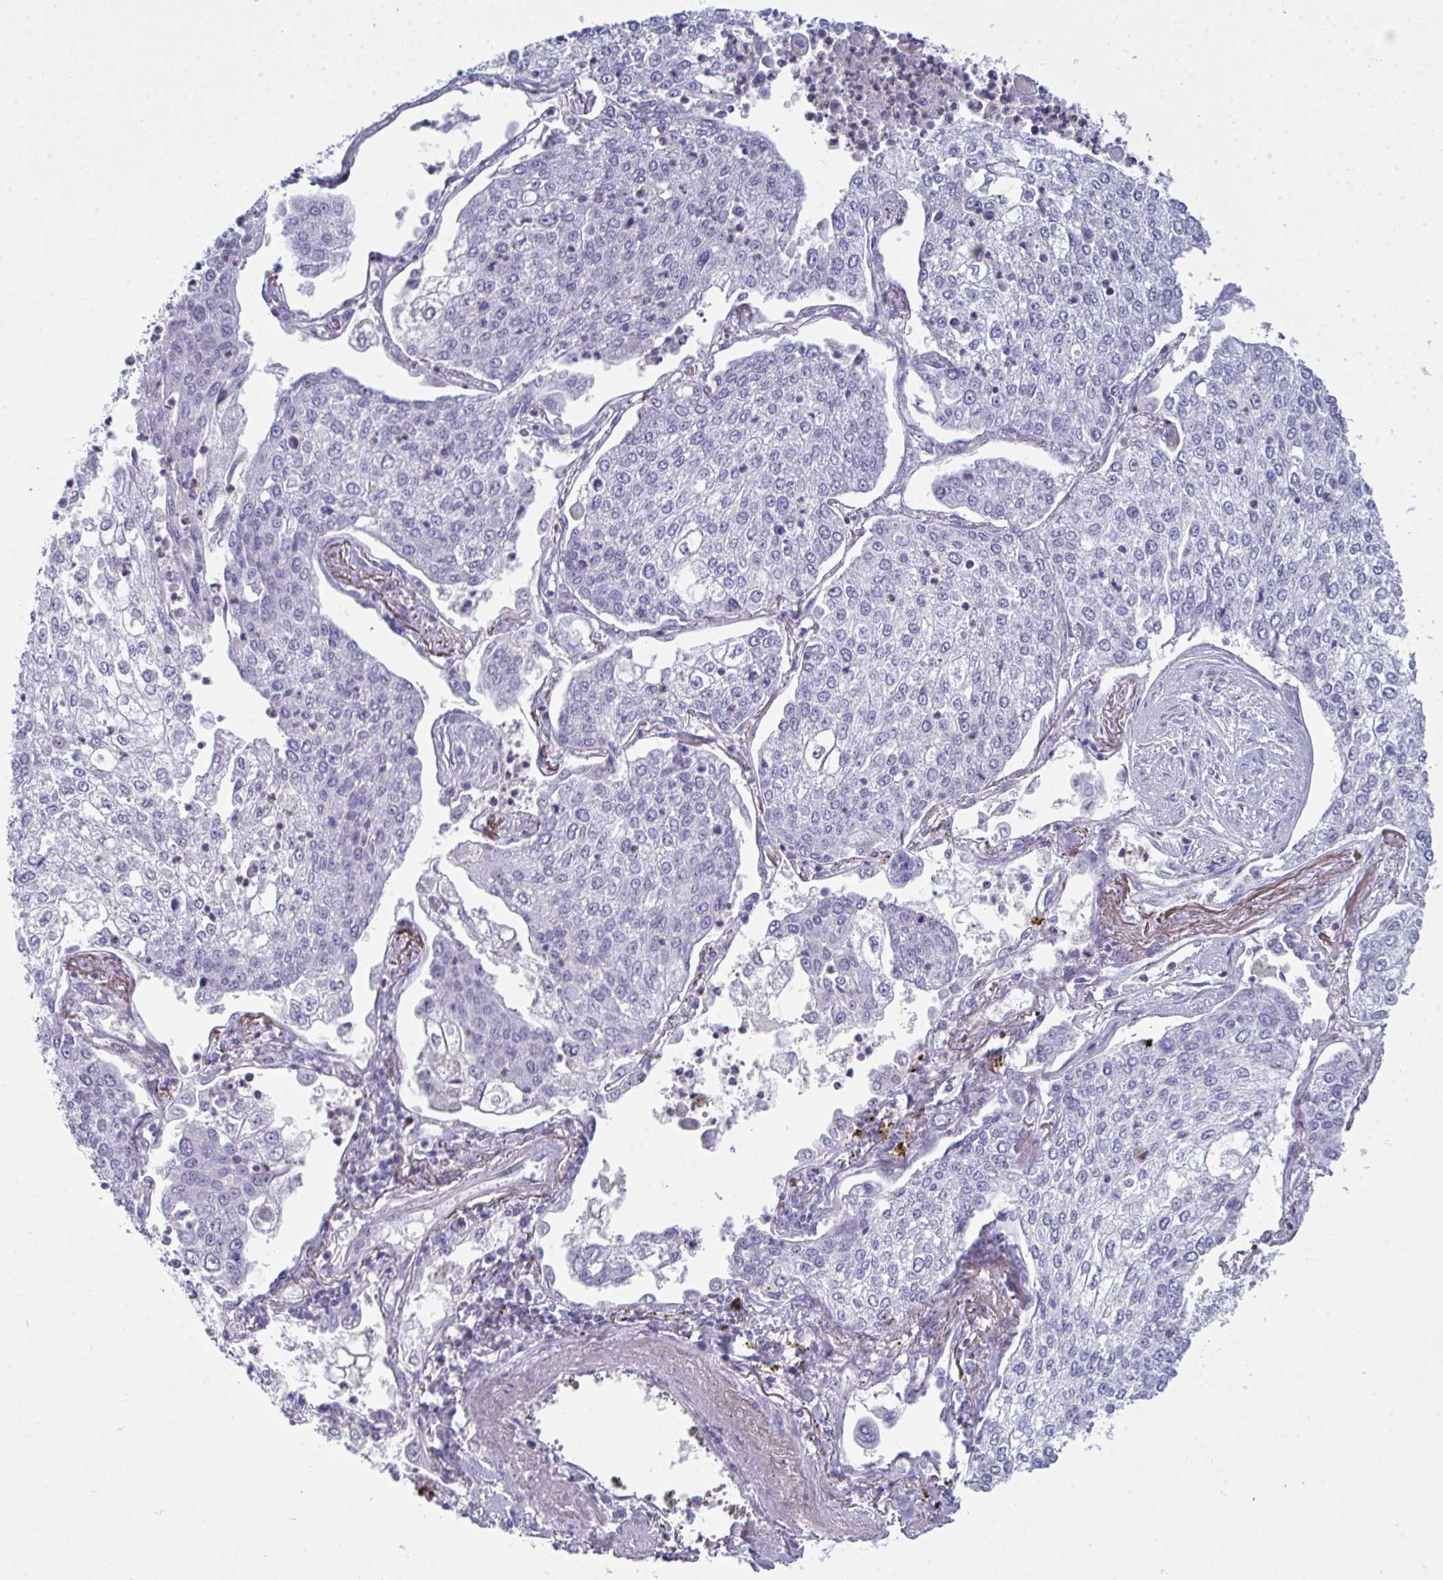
{"staining": {"intensity": "negative", "quantity": "none", "location": "none"}, "tissue": "lung cancer", "cell_type": "Tumor cells", "image_type": "cancer", "snomed": [{"axis": "morphology", "description": "Squamous cell carcinoma, NOS"}, {"axis": "topography", "description": "Lung"}], "caption": "Tumor cells are negative for brown protein staining in squamous cell carcinoma (lung). The staining was performed using DAB to visualize the protein expression in brown, while the nuclei were stained in blue with hematoxylin (Magnification: 20x).", "gene": "SERPINB10", "patient": {"sex": "male", "age": 74}}